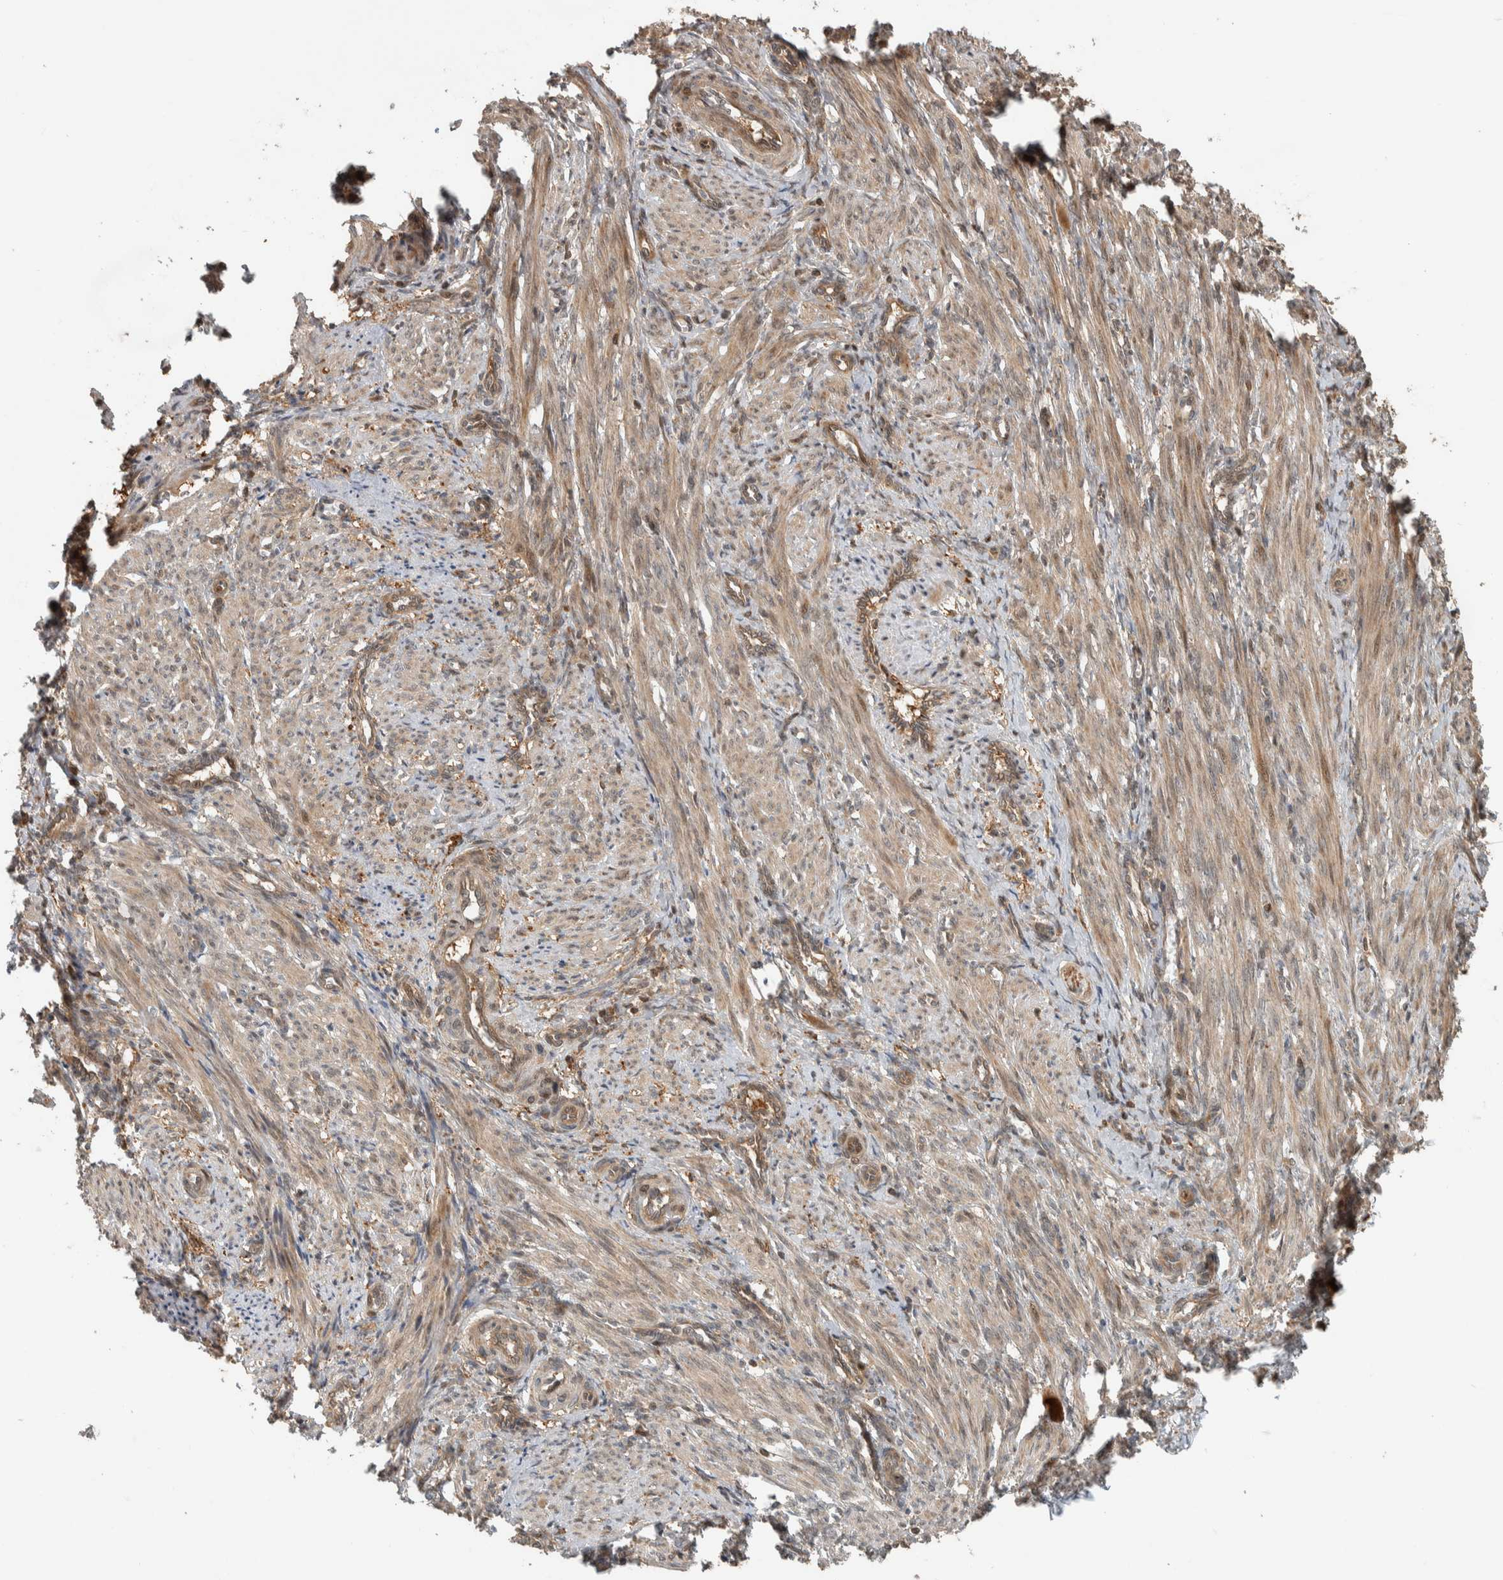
{"staining": {"intensity": "moderate", "quantity": ">75%", "location": "cytoplasmic/membranous"}, "tissue": "smooth muscle", "cell_type": "Smooth muscle cells", "image_type": "normal", "snomed": [{"axis": "morphology", "description": "Normal tissue, NOS"}, {"axis": "topography", "description": "Endometrium"}], "caption": "Protein staining displays moderate cytoplasmic/membranous staining in about >75% of smooth muscle cells in normal smooth muscle. Nuclei are stained in blue.", "gene": "CNTROB", "patient": {"sex": "female", "age": 33}}